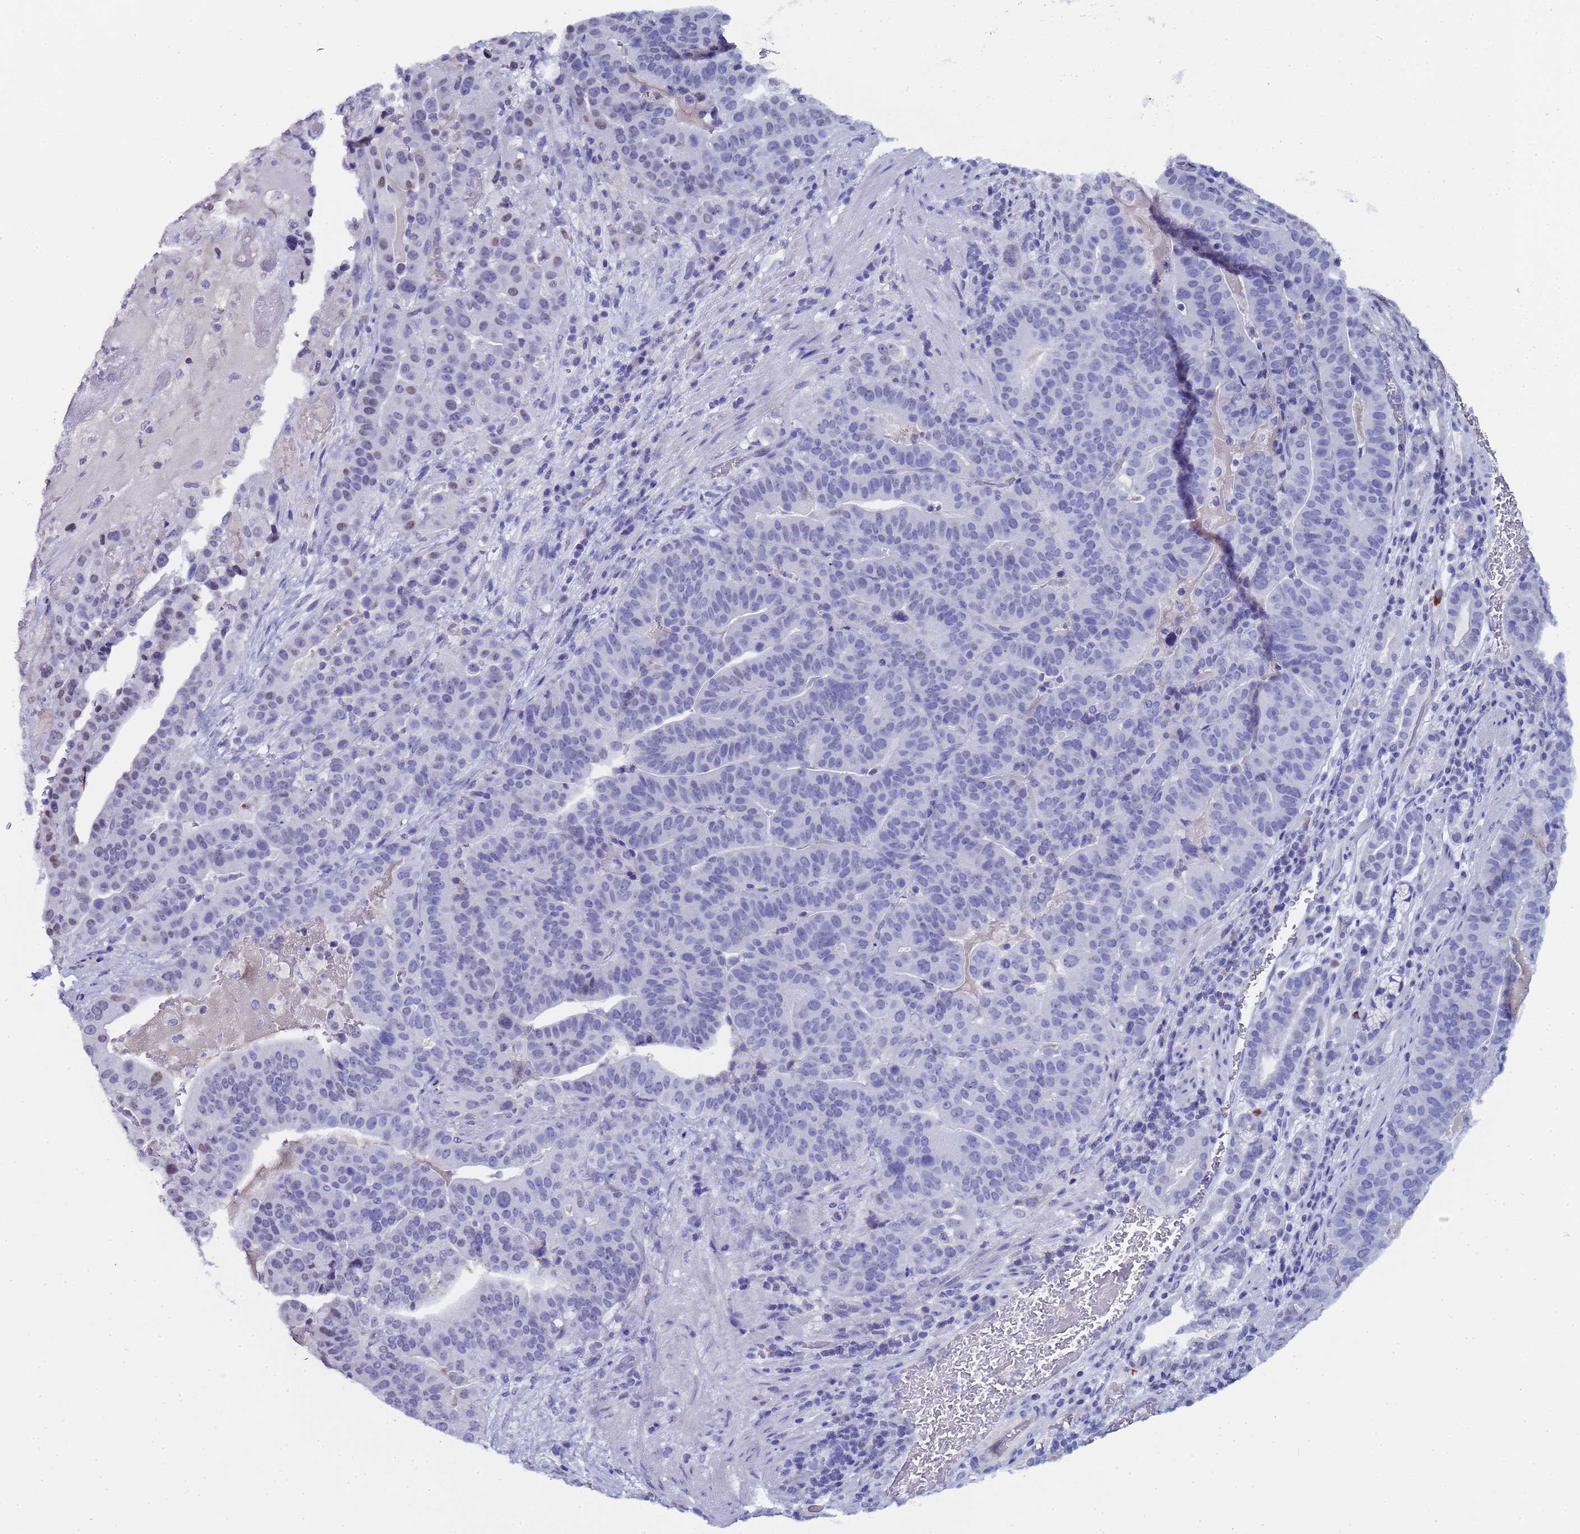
{"staining": {"intensity": "negative", "quantity": "none", "location": "none"}, "tissue": "stomach cancer", "cell_type": "Tumor cells", "image_type": "cancer", "snomed": [{"axis": "morphology", "description": "Adenocarcinoma, NOS"}, {"axis": "topography", "description": "Stomach"}], "caption": "DAB immunohistochemical staining of stomach adenocarcinoma demonstrates no significant expression in tumor cells.", "gene": "CTRC", "patient": {"sex": "male", "age": 48}}